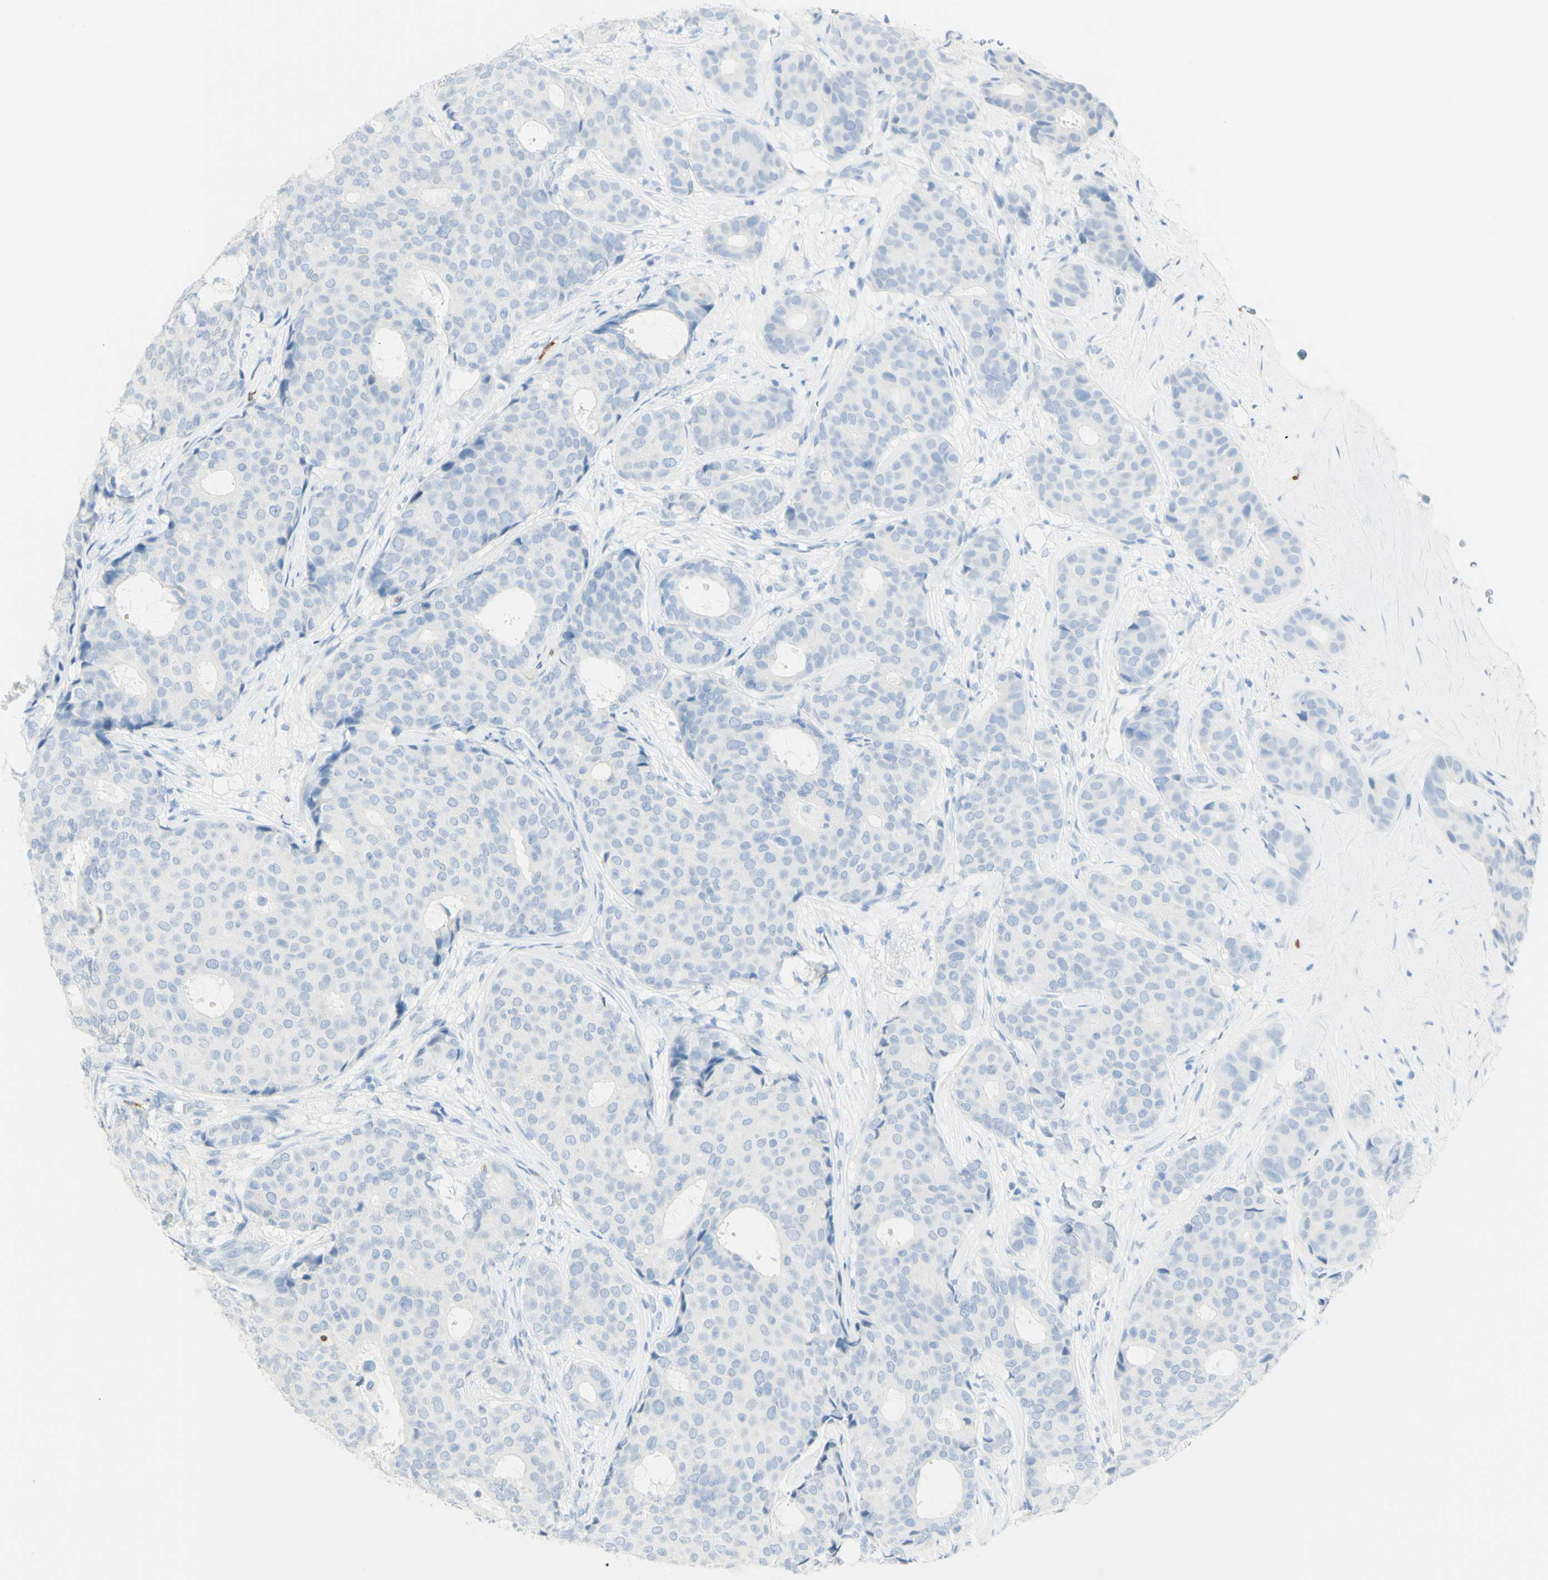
{"staining": {"intensity": "negative", "quantity": "none", "location": "none"}, "tissue": "breast cancer", "cell_type": "Tumor cells", "image_type": "cancer", "snomed": [{"axis": "morphology", "description": "Duct carcinoma"}, {"axis": "topography", "description": "Breast"}], "caption": "Tumor cells are negative for brown protein staining in breast invasive ductal carcinoma. (DAB (3,3'-diaminobenzidine) immunohistochemistry (IHC) visualized using brightfield microscopy, high magnification).", "gene": "LETM1", "patient": {"sex": "female", "age": 75}}